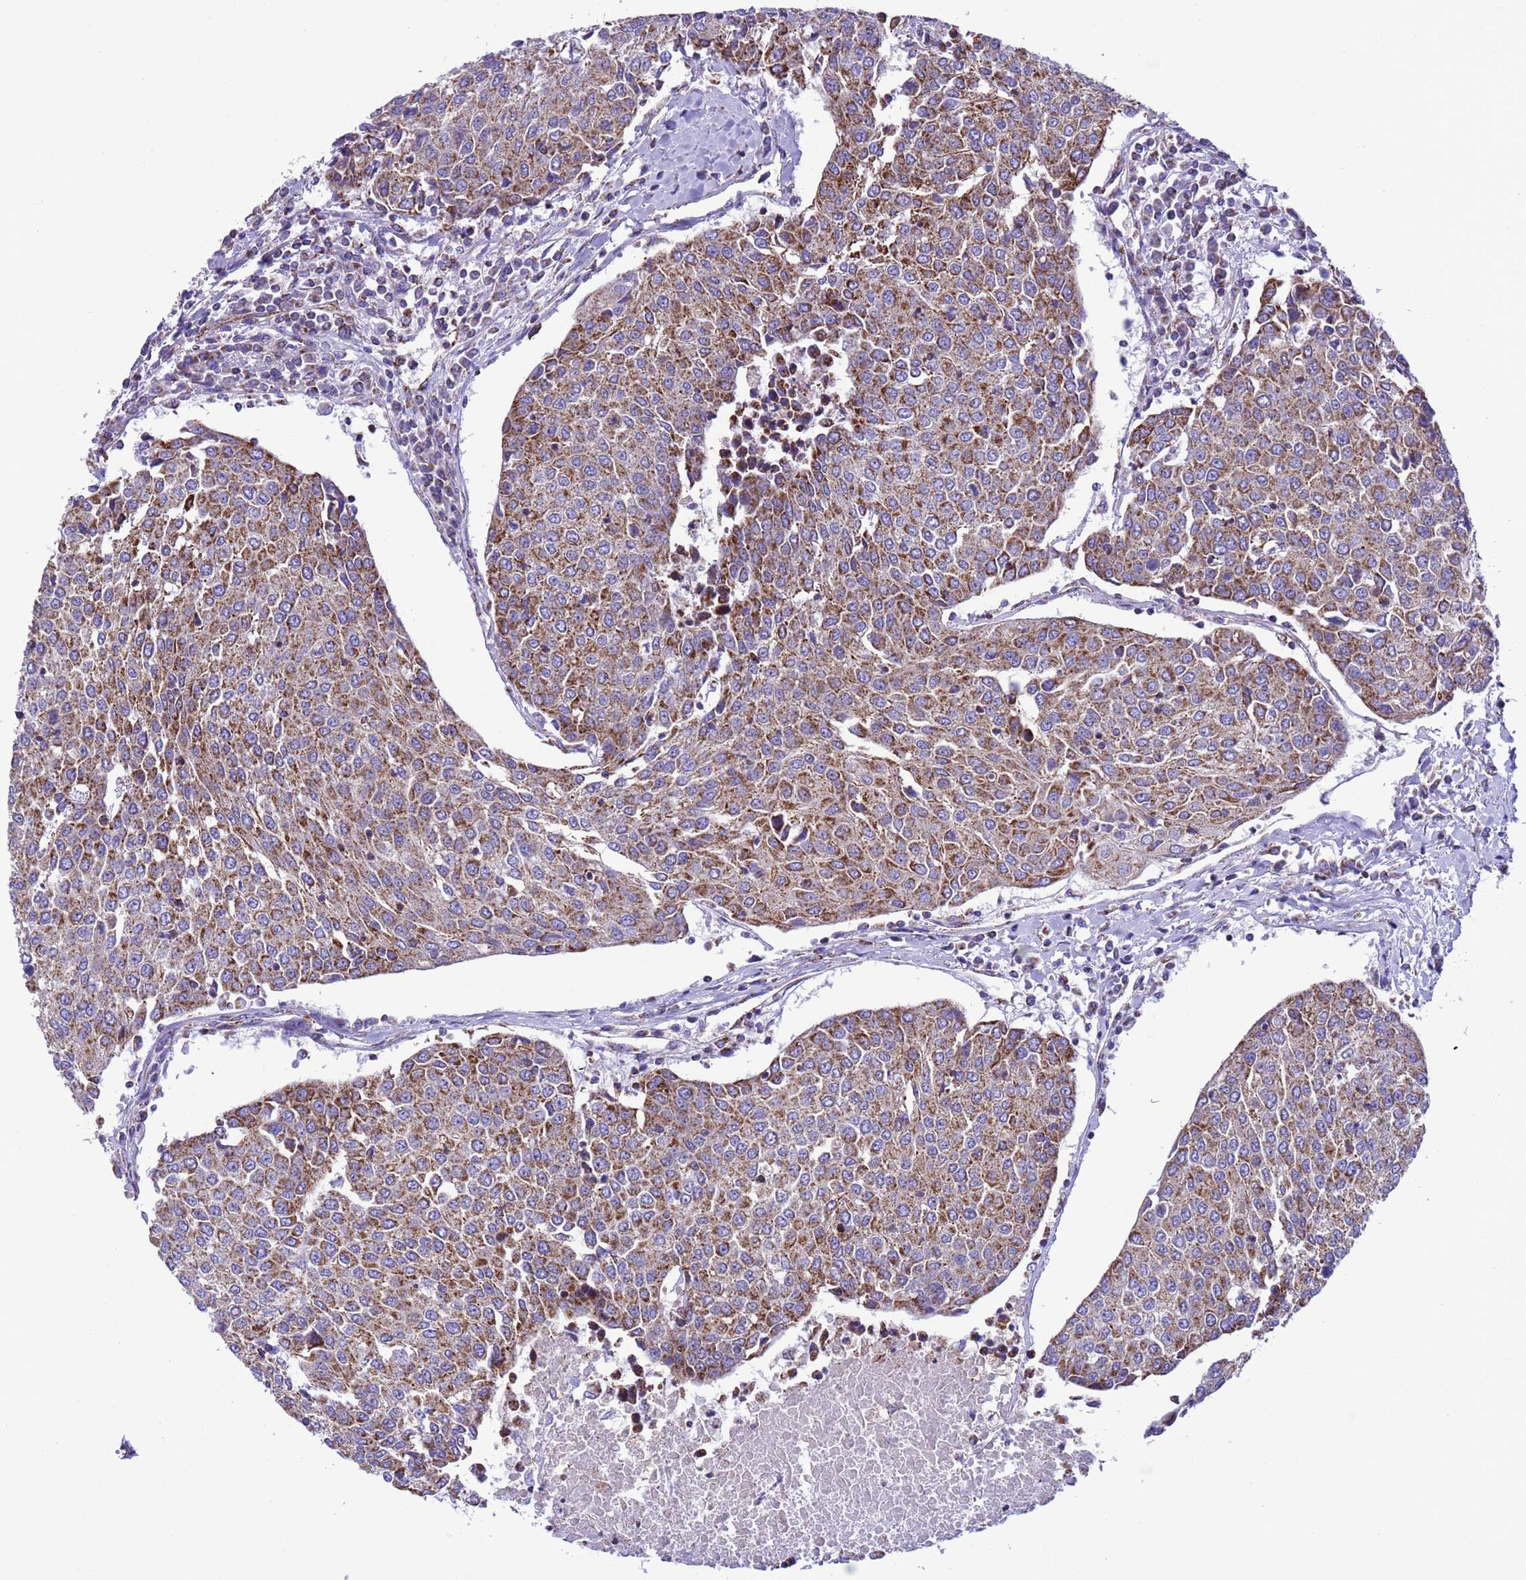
{"staining": {"intensity": "moderate", "quantity": ">75%", "location": "cytoplasmic/membranous"}, "tissue": "urothelial cancer", "cell_type": "Tumor cells", "image_type": "cancer", "snomed": [{"axis": "morphology", "description": "Urothelial carcinoma, High grade"}, {"axis": "topography", "description": "Urinary bladder"}], "caption": "Urothelial cancer stained for a protein (brown) shows moderate cytoplasmic/membranous positive staining in approximately >75% of tumor cells.", "gene": "CCDC191", "patient": {"sex": "female", "age": 85}}